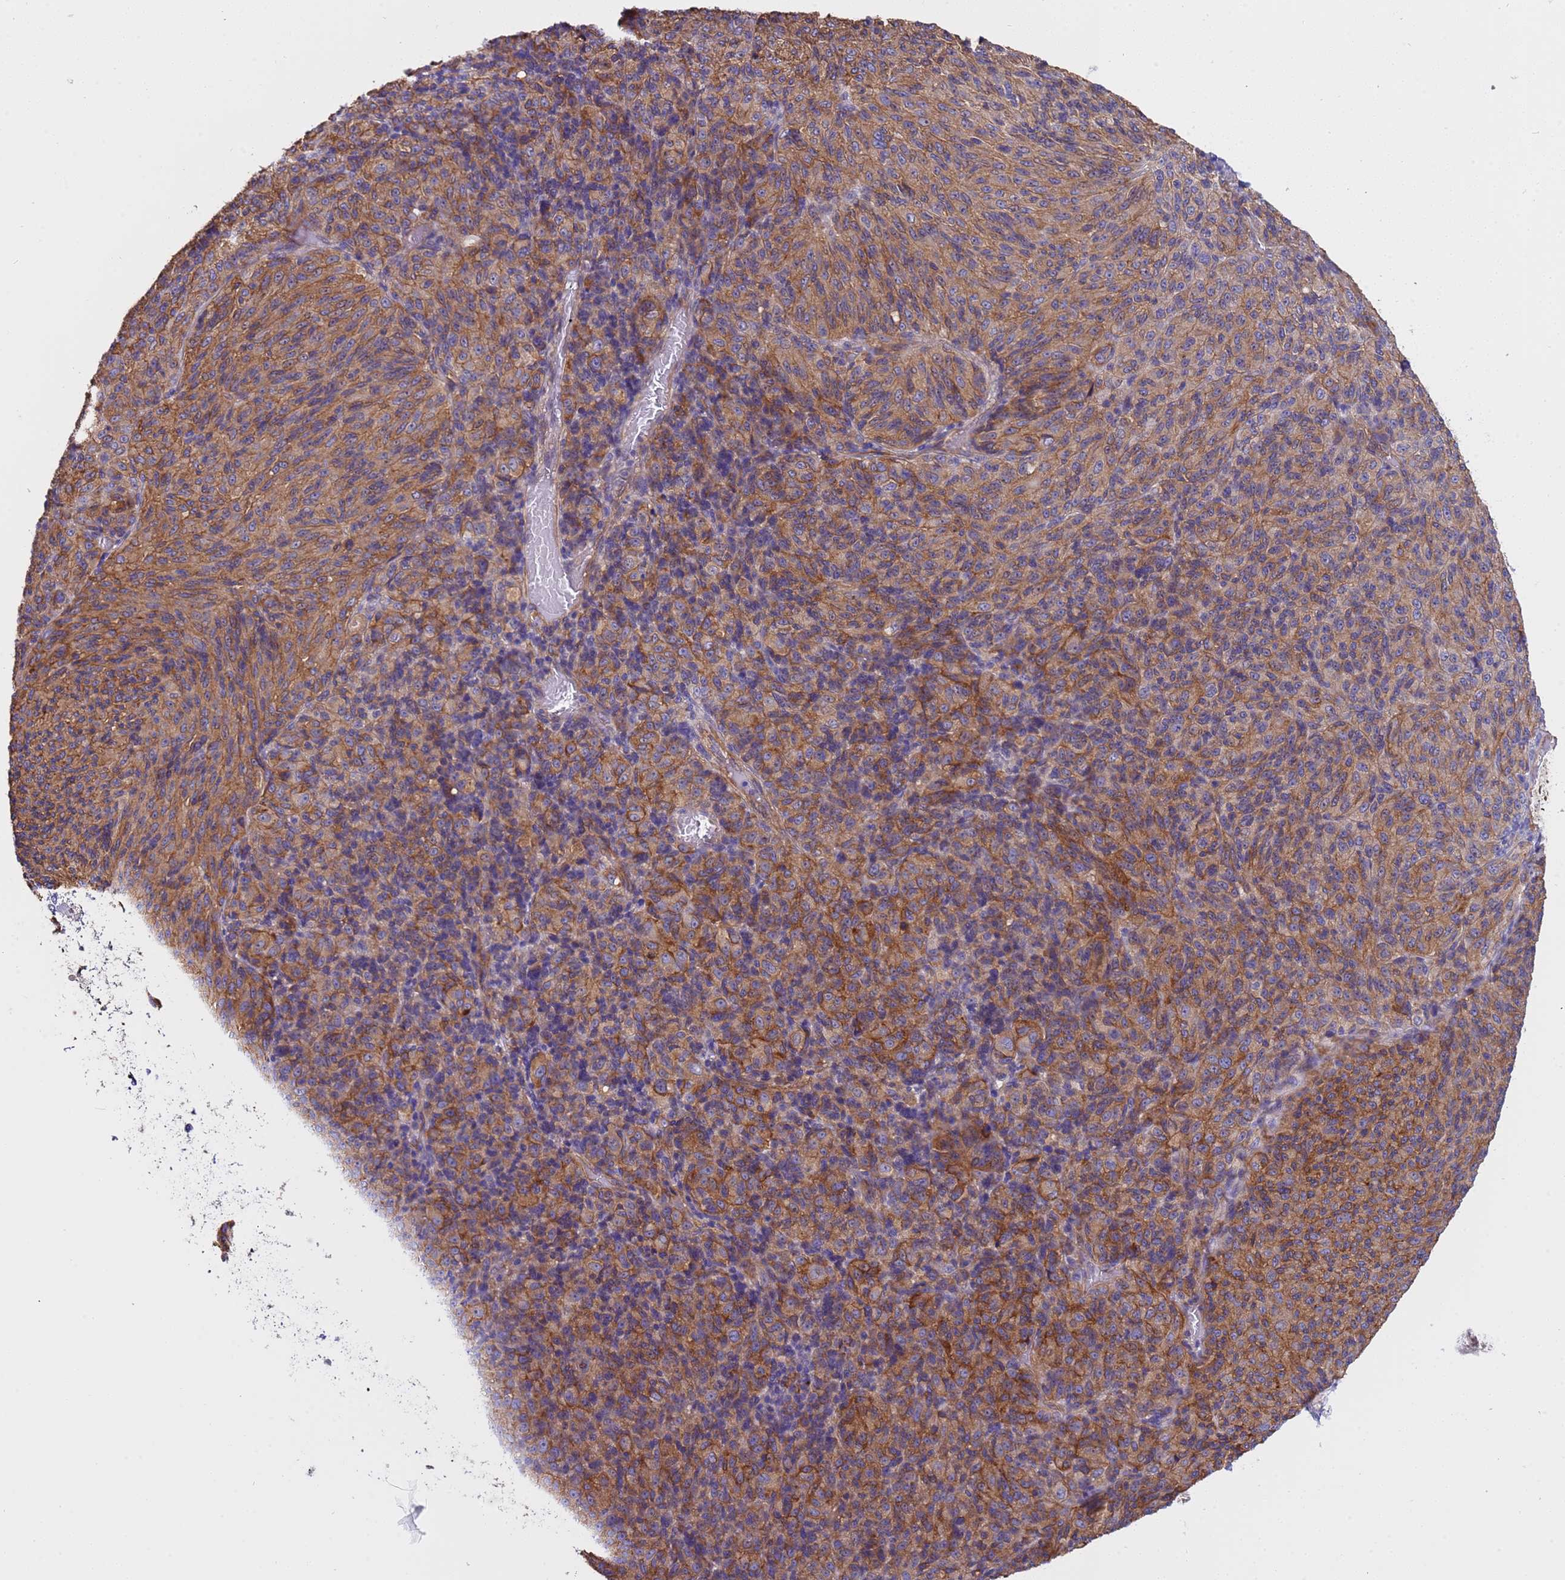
{"staining": {"intensity": "moderate", "quantity": ">75%", "location": "cytoplasmic/membranous"}, "tissue": "melanoma", "cell_type": "Tumor cells", "image_type": "cancer", "snomed": [{"axis": "morphology", "description": "Malignant melanoma, Metastatic site"}, {"axis": "topography", "description": "Brain"}], "caption": "The immunohistochemical stain highlights moderate cytoplasmic/membranous staining in tumor cells of melanoma tissue. (DAB (3,3'-diaminobenzidine) IHC, brown staining for protein, blue staining for nuclei).", "gene": "ZNF248", "patient": {"sex": "female", "age": 56}}